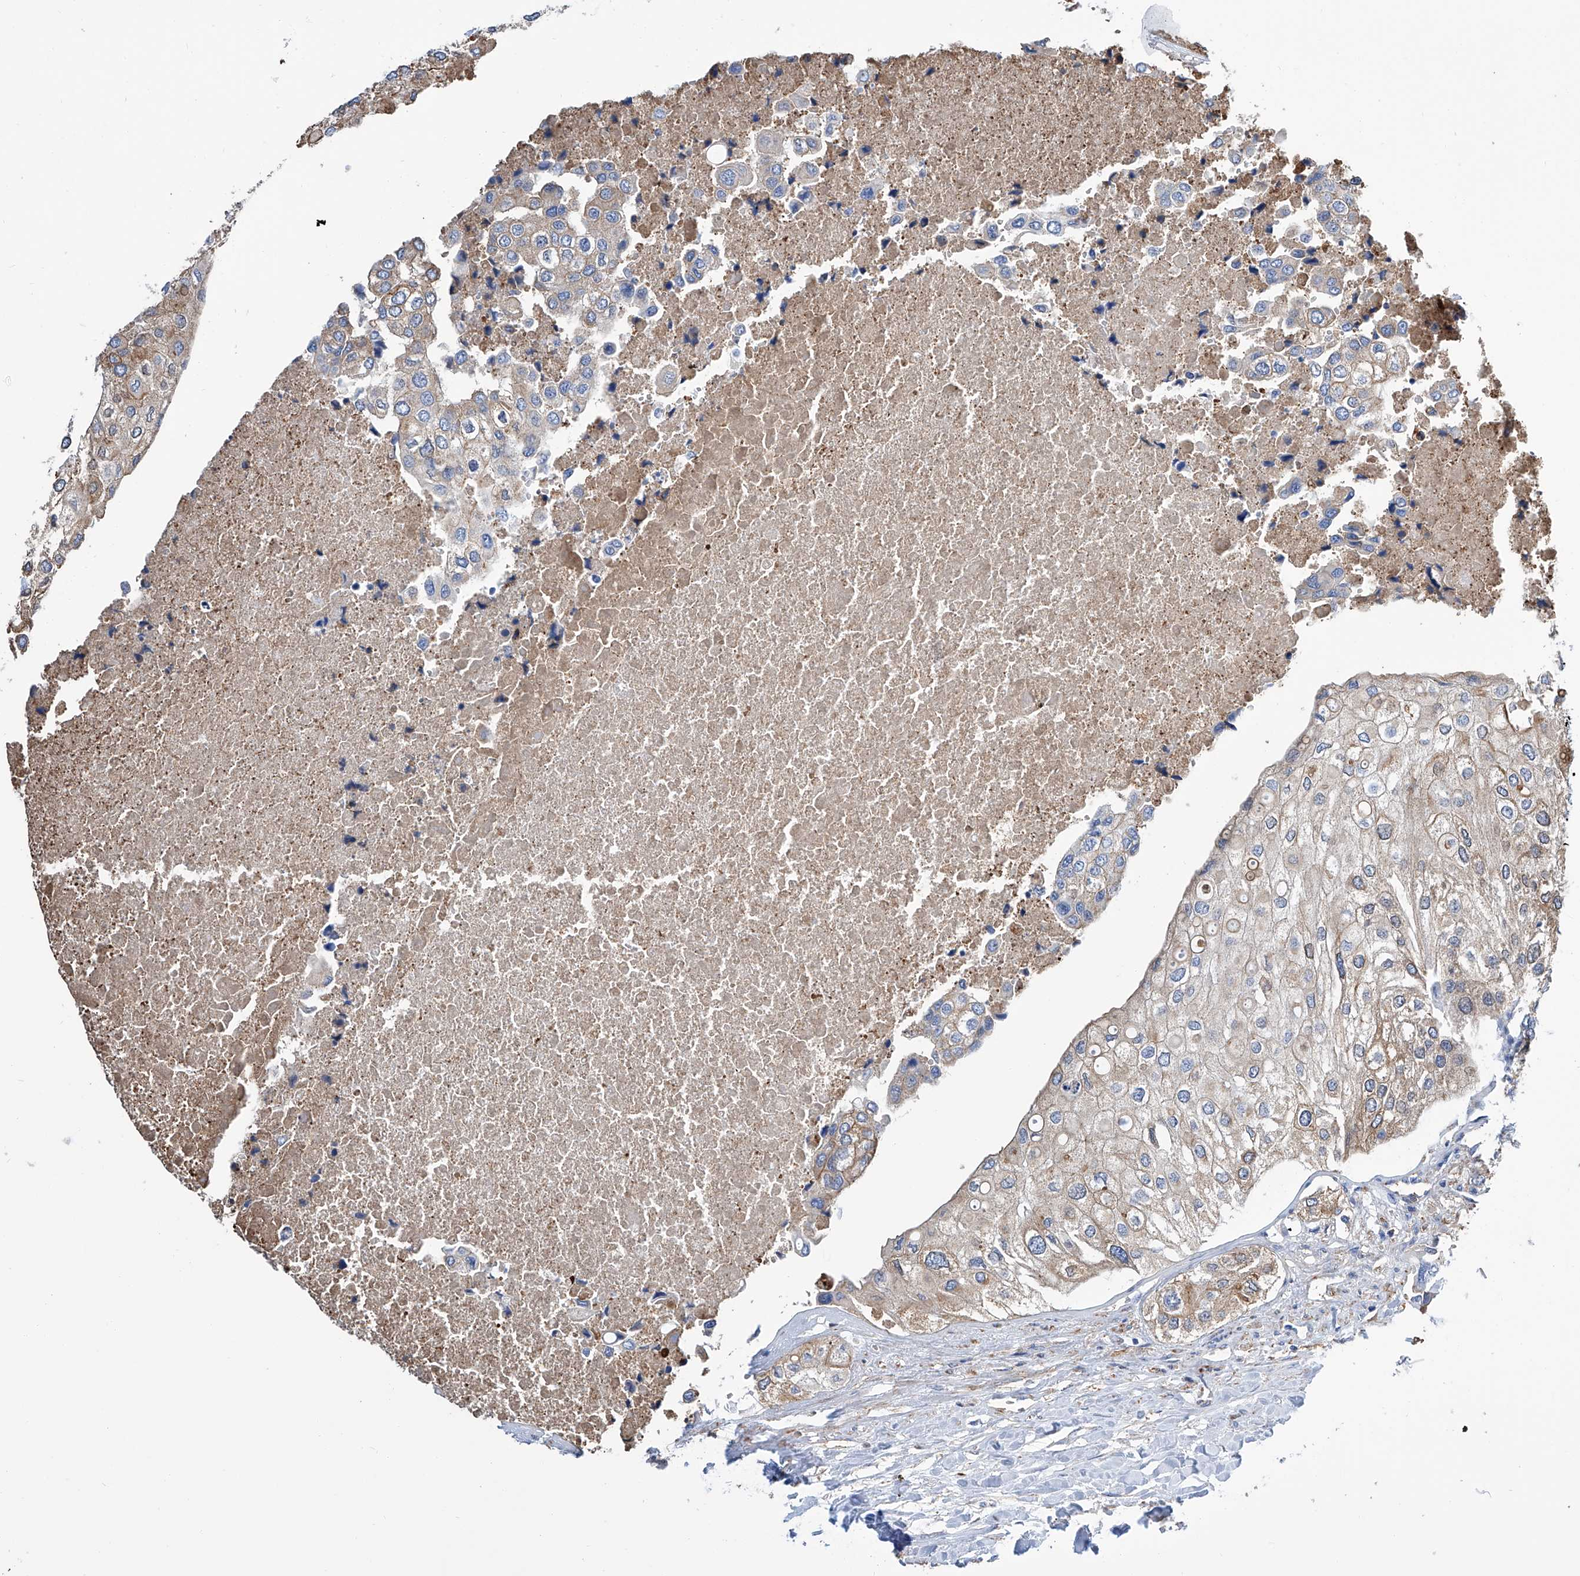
{"staining": {"intensity": "weak", "quantity": "25%-75%", "location": "cytoplasmic/membranous"}, "tissue": "urothelial cancer", "cell_type": "Tumor cells", "image_type": "cancer", "snomed": [{"axis": "morphology", "description": "Urothelial carcinoma, High grade"}, {"axis": "topography", "description": "Urinary bladder"}], "caption": "Immunohistochemistry (IHC) (DAB (3,3'-diaminobenzidine)) staining of human urothelial carcinoma (high-grade) exhibits weak cytoplasmic/membranous protein expression in about 25%-75% of tumor cells.", "gene": "GPT", "patient": {"sex": "male", "age": 64}}